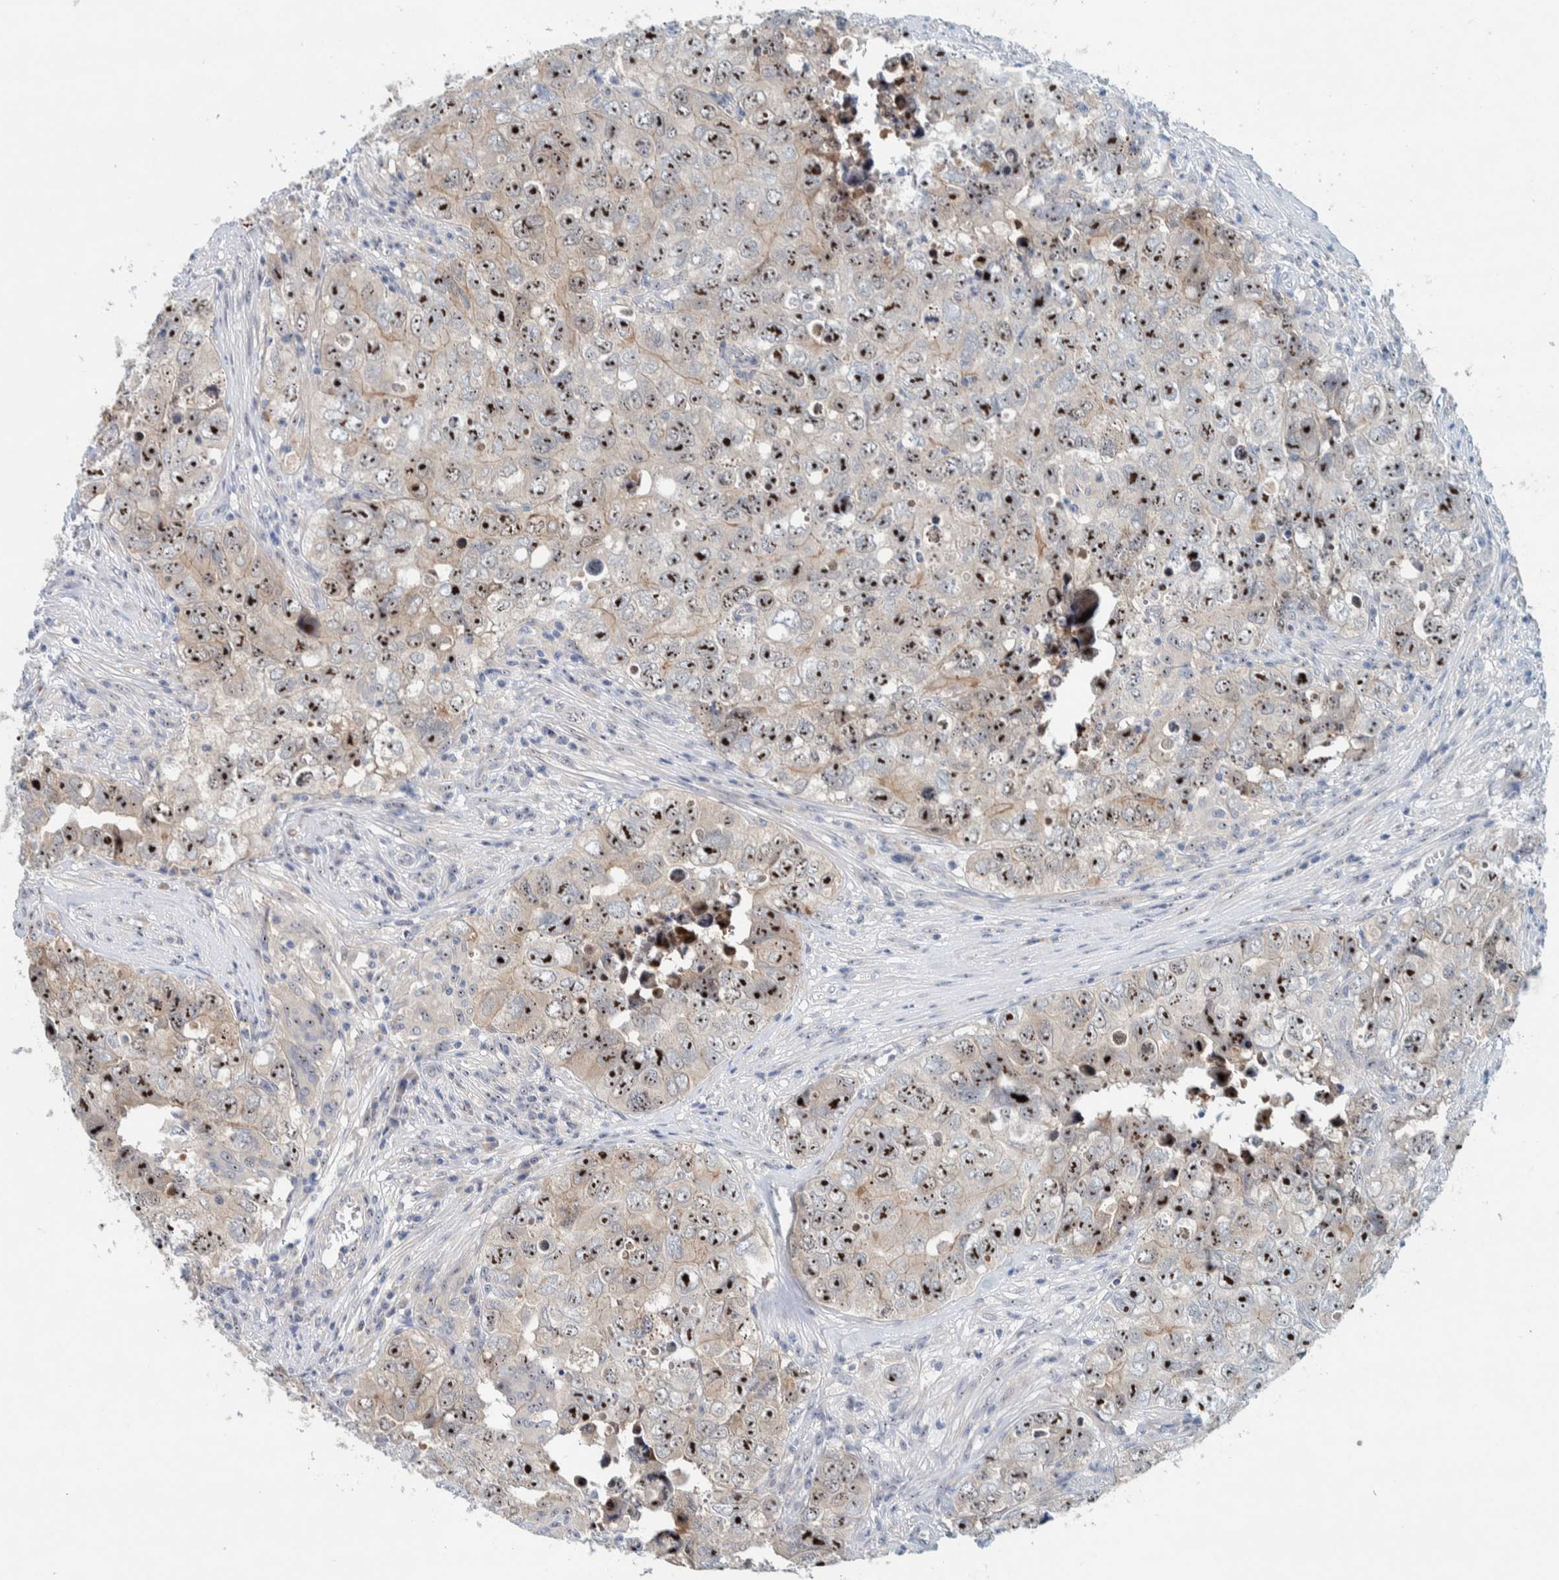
{"staining": {"intensity": "strong", "quantity": ">75%", "location": "nuclear"}, "tissue": "testis cancer", "cell_type": "Tumor cells", "image_type": "cancer", "snomed": [{"axis": "morphology", "description": "Seminoma, NOS"}, {"axis": "morphology", "description": "Carcinoma, Embryonal, NOS"}, {"axis": "topography", "description": "Testis"}], "caption": "Immunohistochemistry (DAB (3,3'-diaminobenzidine)) staining of human embryonal carcinoma (testis) reveals strong nuclear protein expression in about >75% of tumor cells.", "gene": "NOL11", "patient": {"sex": "male", "age": 43}}